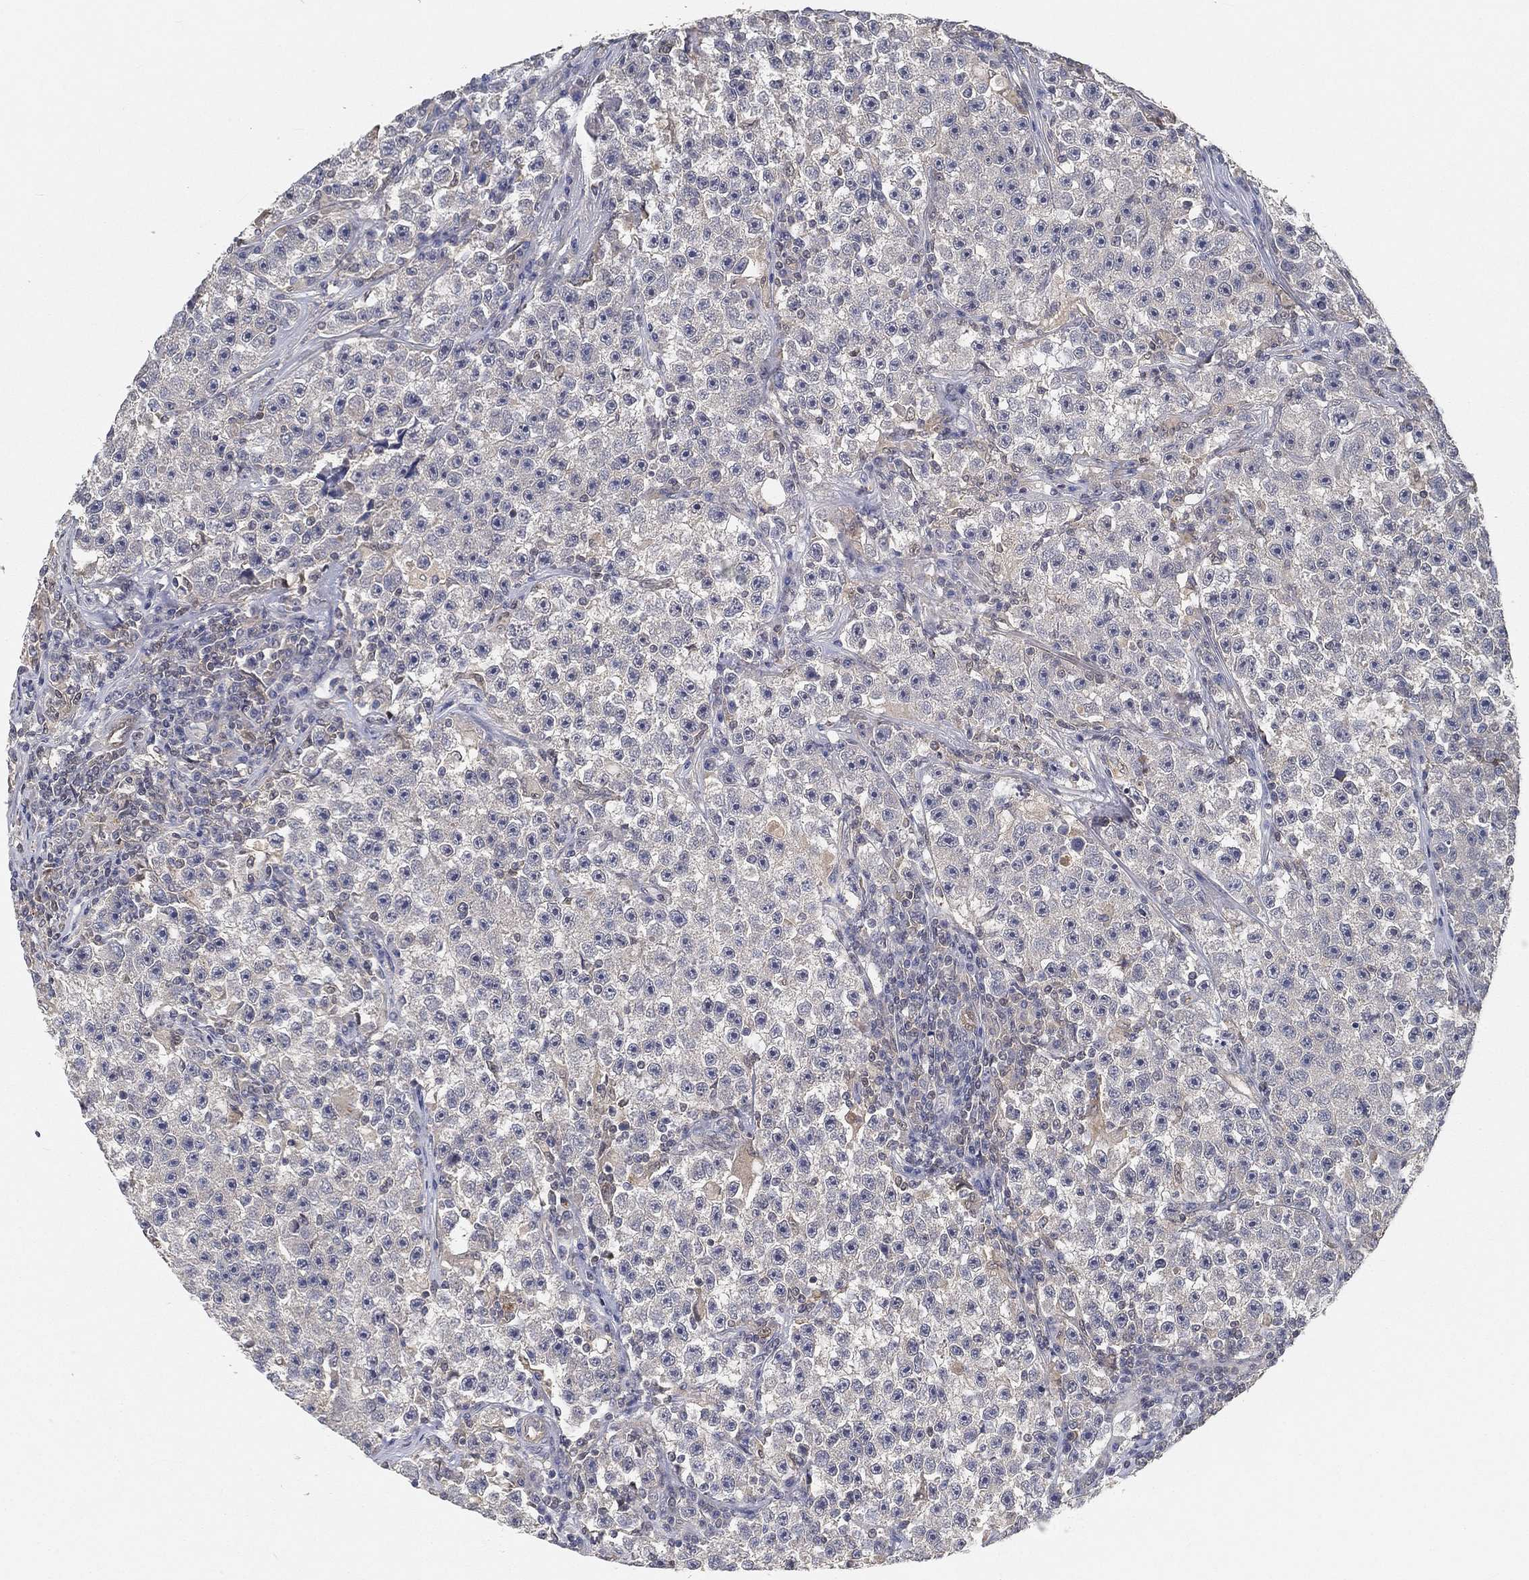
{"staining": {"intensity": "negative", "quantity": "none", "location": "none"}, "tissue": "testis cancer", "cell_type": "Tumor cells", "image_type": "cancer", "snomed": [{"axis": "morphology", "description": "Seminoma, NOS"}, {"axis": "topography", "description": "Testis"}], "caption": "DAB (3,3'-diaminobenzidine) immunohistochemical staining of human testis cancer exhibits no significant staining in tumor cells.", "gene": "MAPK1", "patient": {"sex": "male", "age": 22}}